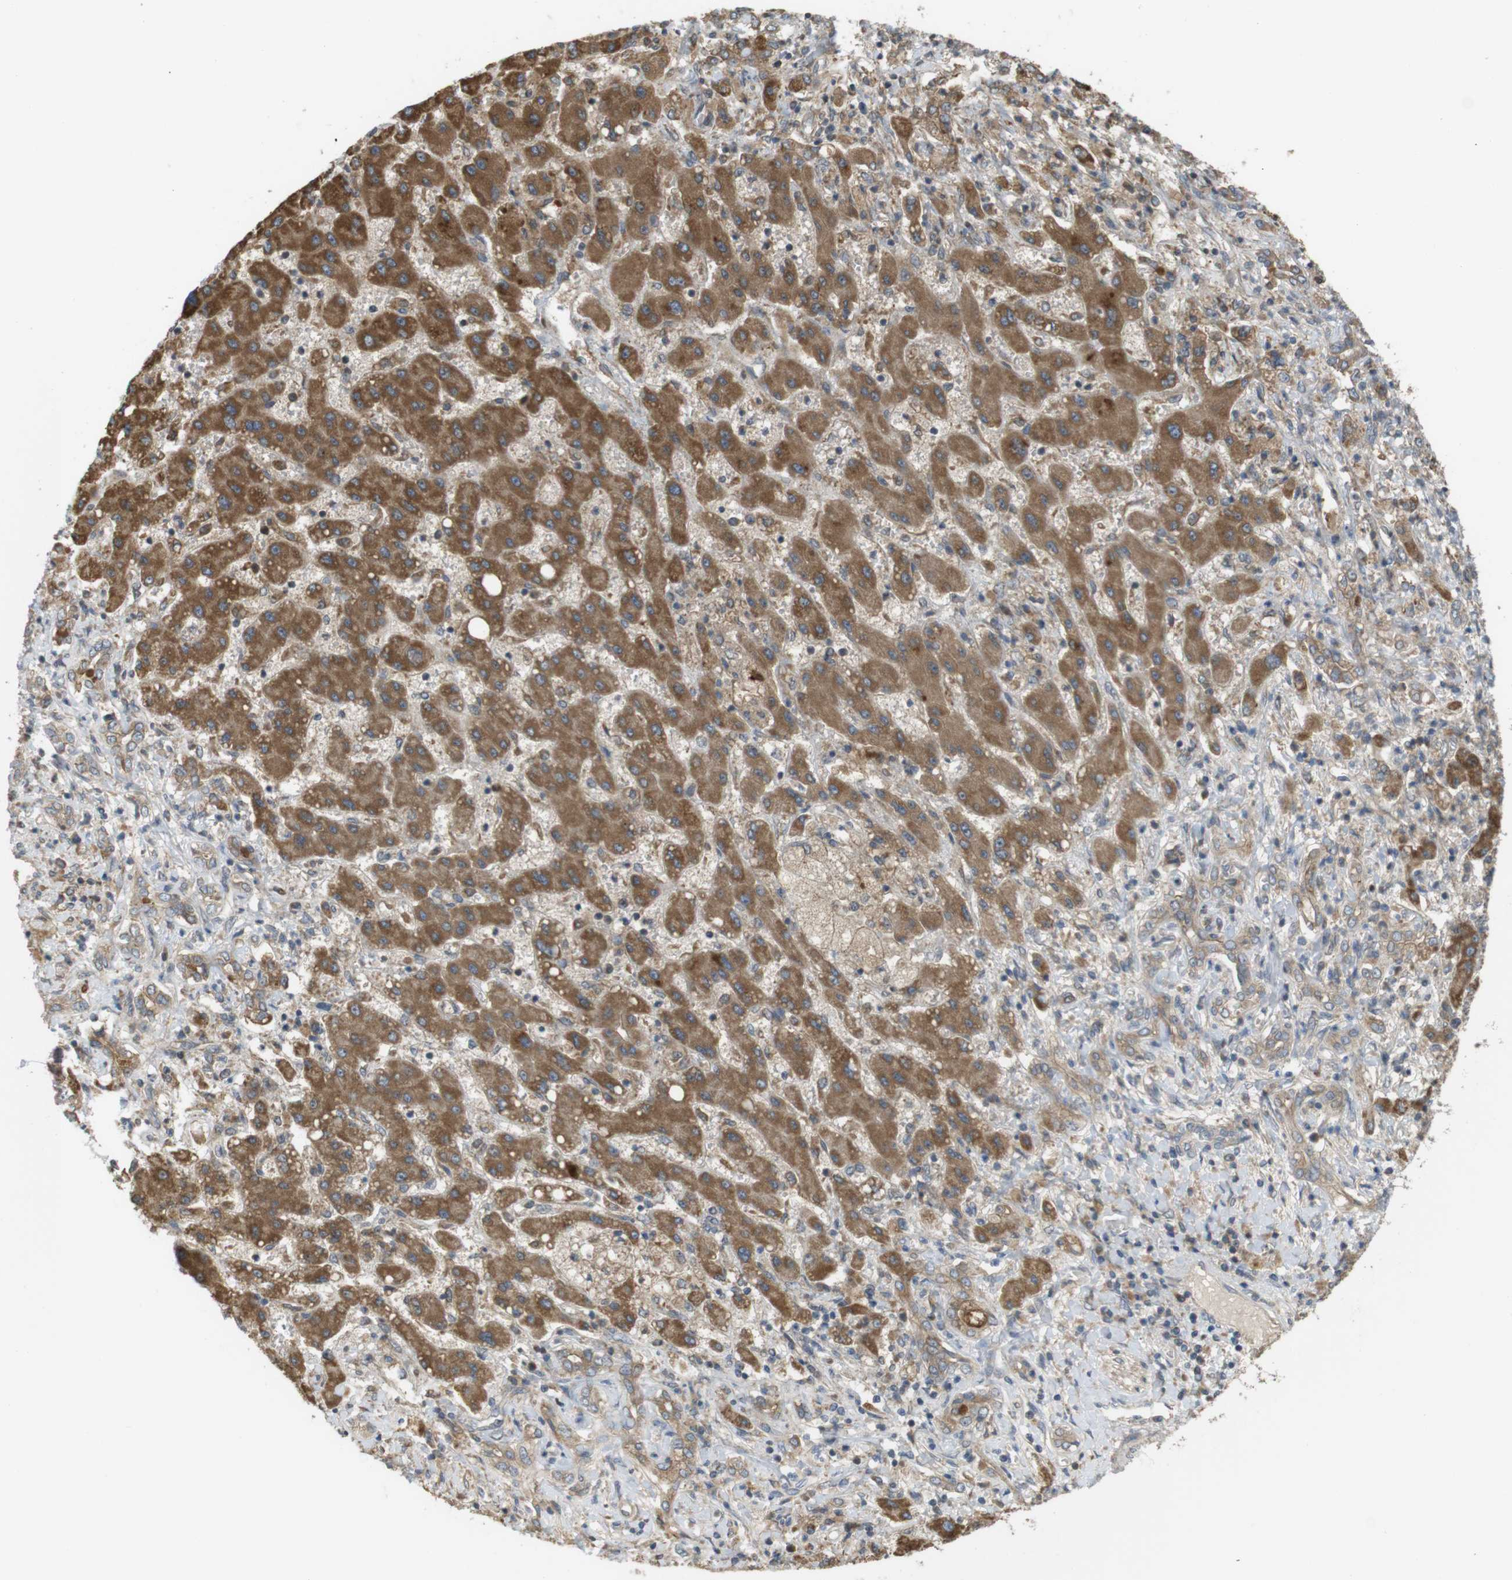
{"staining": {"intensity": "moderate", "quantity": ">75%", "location": "cytoplasmic/membranous"}, "tissue": "liver cancer", "cell_type": "Tumor cells", "image_type": "cancer", "snomed": [{"axis": "morphology", "description": "Cholangiocarcinoma"}, {"axis": "topography", "description": "Liver"}], "caption": "Protein staining demonstrates moderate cytoplasmic/membranous staining in approximately >75% of tumor cells in liver cholangiocarcinoma. Ihc stains the protein in brown and the nuclei are stained blue.", "gene": "RNF130", "patient": {"sex": "male", "age": 50}}